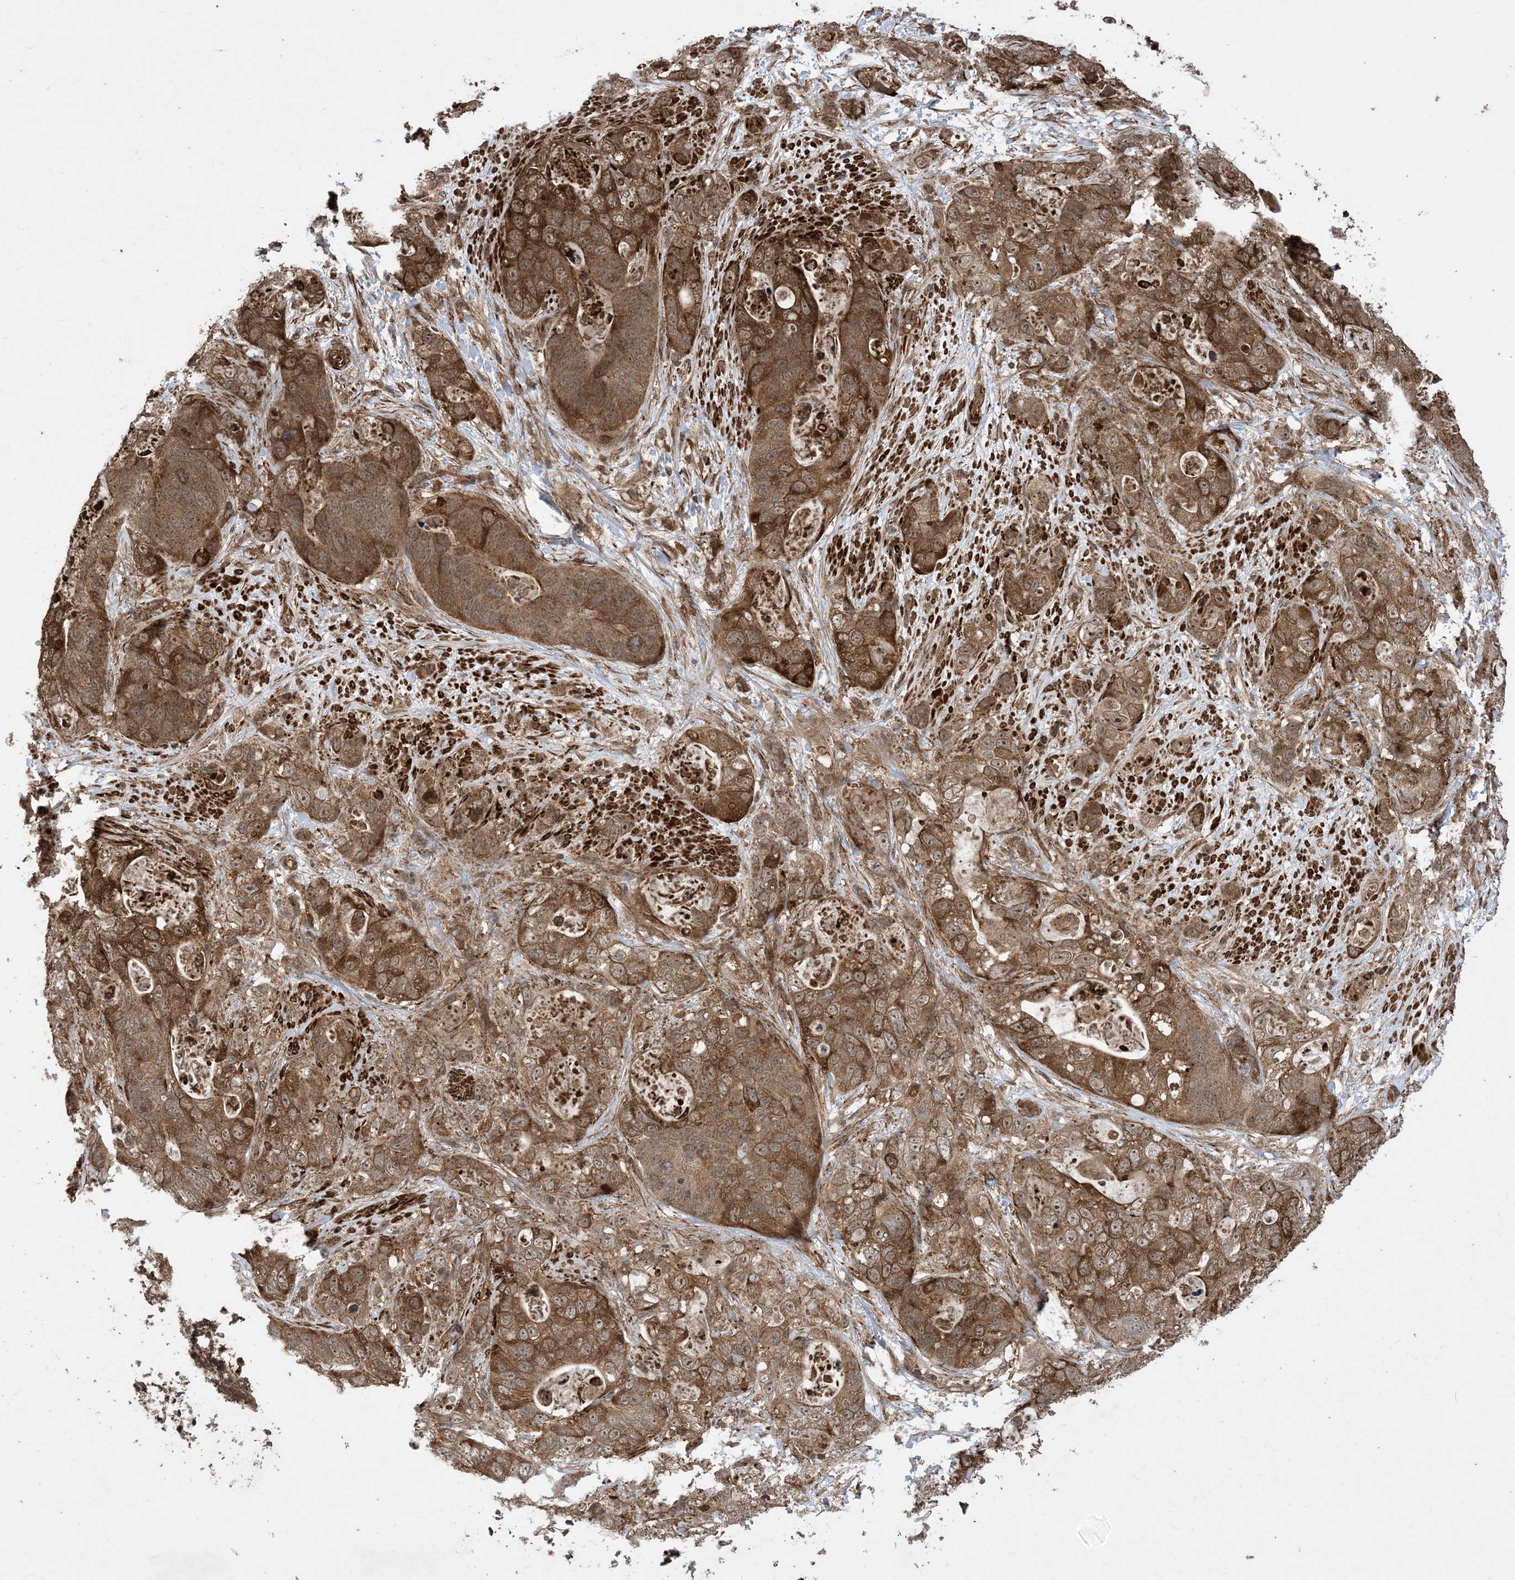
{"staining": {"intensity": "moderate", "quantity": ">75%", "location": "cytoplasmic/membranous"}, "tissue": "stomach cancer", "cell_type": "Tumor cells", "image_type": "cancer", "snomed": [{"axis": "morphology", "description": "Adenocarcinoma, NOS"}, {"axis": "topography", "description": "Stomach"}], "caption": "IHC of human stomach adenocarcinoma reveals medium levels of moderate cytoplasmic/membranous positivity in about >75% of tumor cells.", "gene": "ZNF511", "patient": {"sex": "female", "age": 89}}